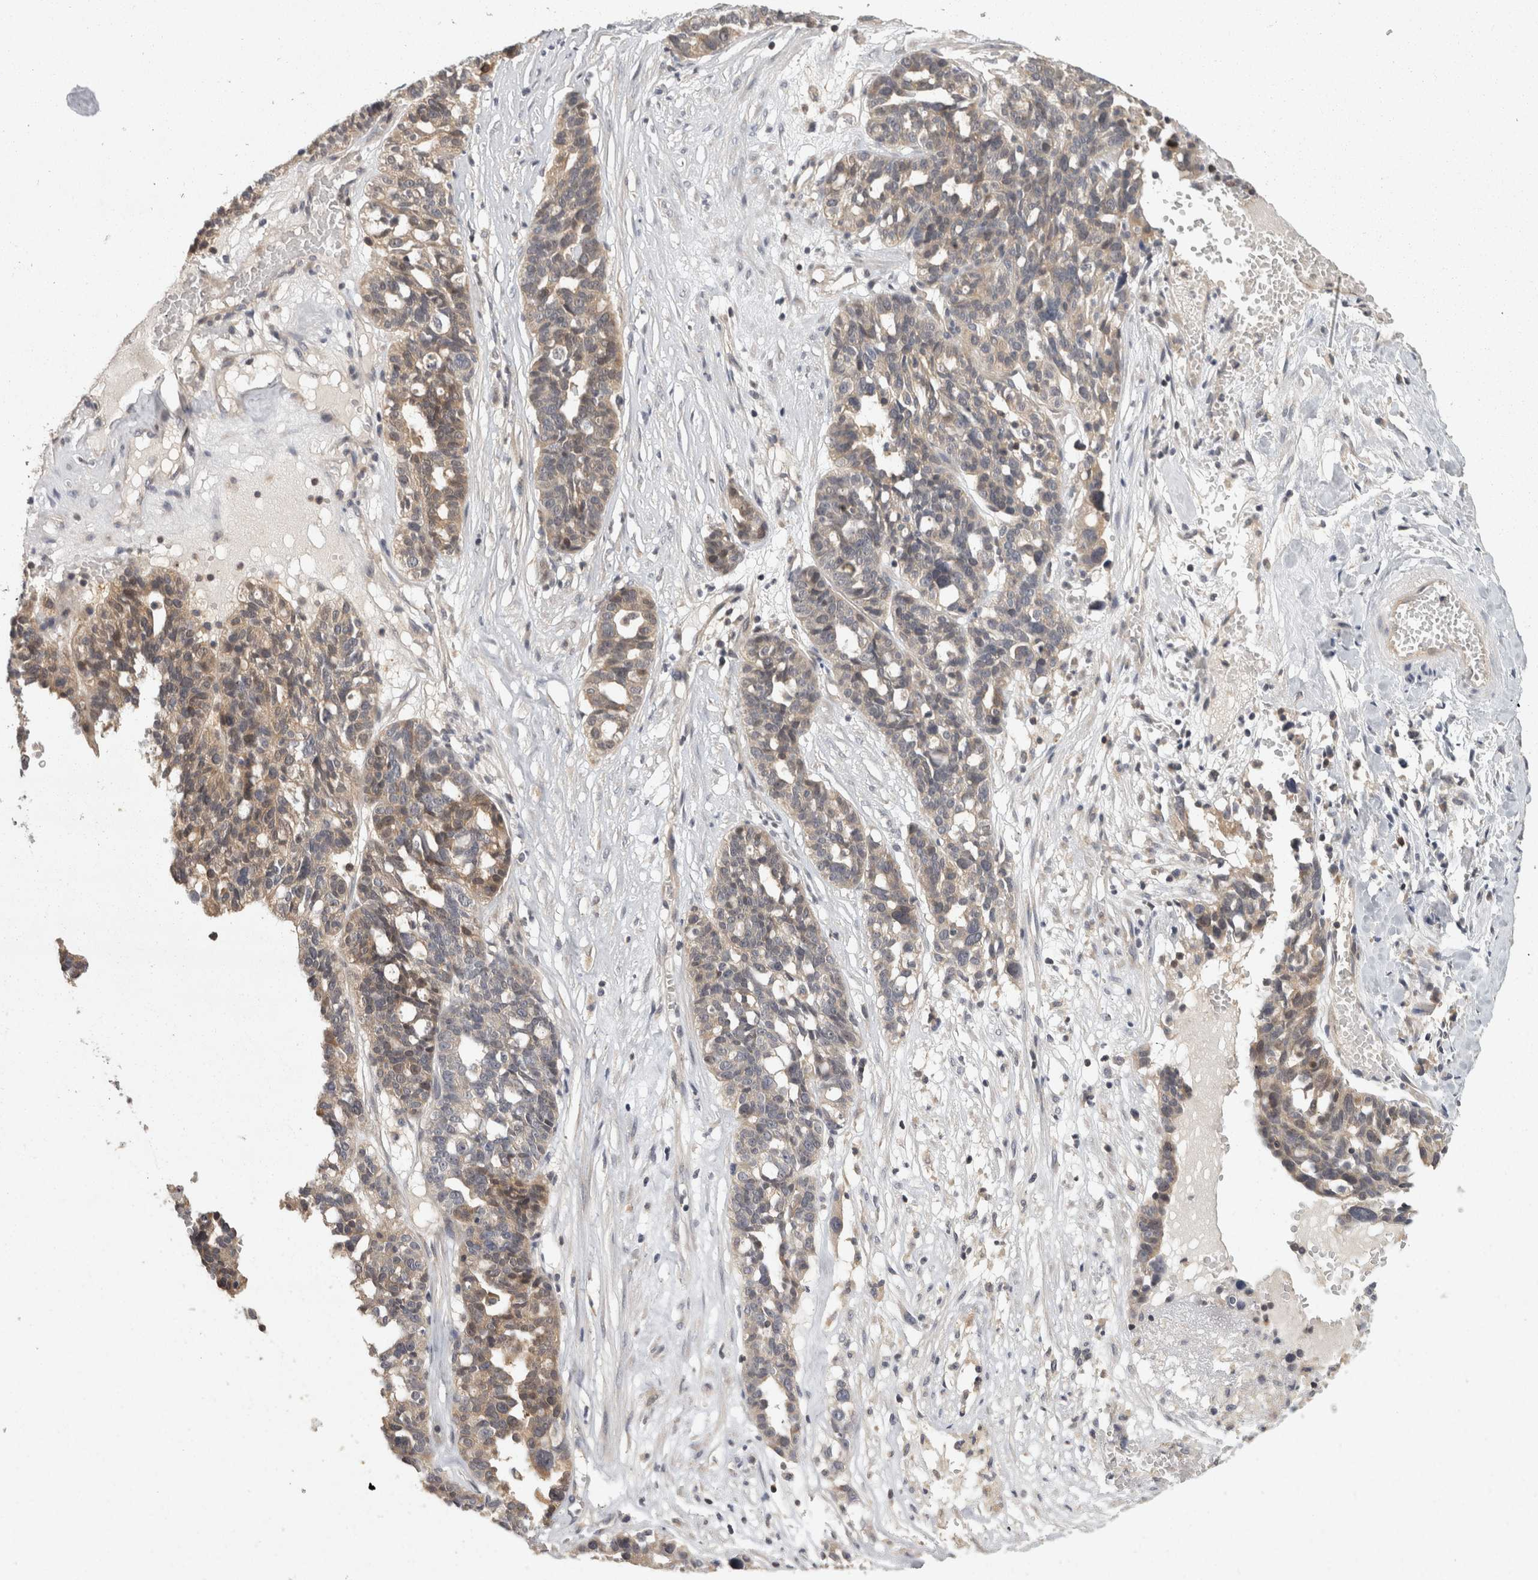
{"staining": {"intensity": "moderate", "quantity": "25%-75%", "location": "cytoplasmic/membranous"}, "tissue": "ovarian cancer", "cell_type": "Tumor cells", "image_type": "cancer", "snomed": [{"axis": "morphology", "description": "Cystadenocarcinoma, serous, NOS"}, {"axis": "topography", "description": "Ovary"}], "caption": "Immunohistochemistry (IHC) image of human serous cystadenocarcinoma (ovarian) stained for a protein (brown), which reveals medium levels of moderate cytoplasmic/membranous positivity in approximately 25%-75% of tumor cells.", "gene": "ACAT2", "patient": {"sex": "female", "age": 59}}